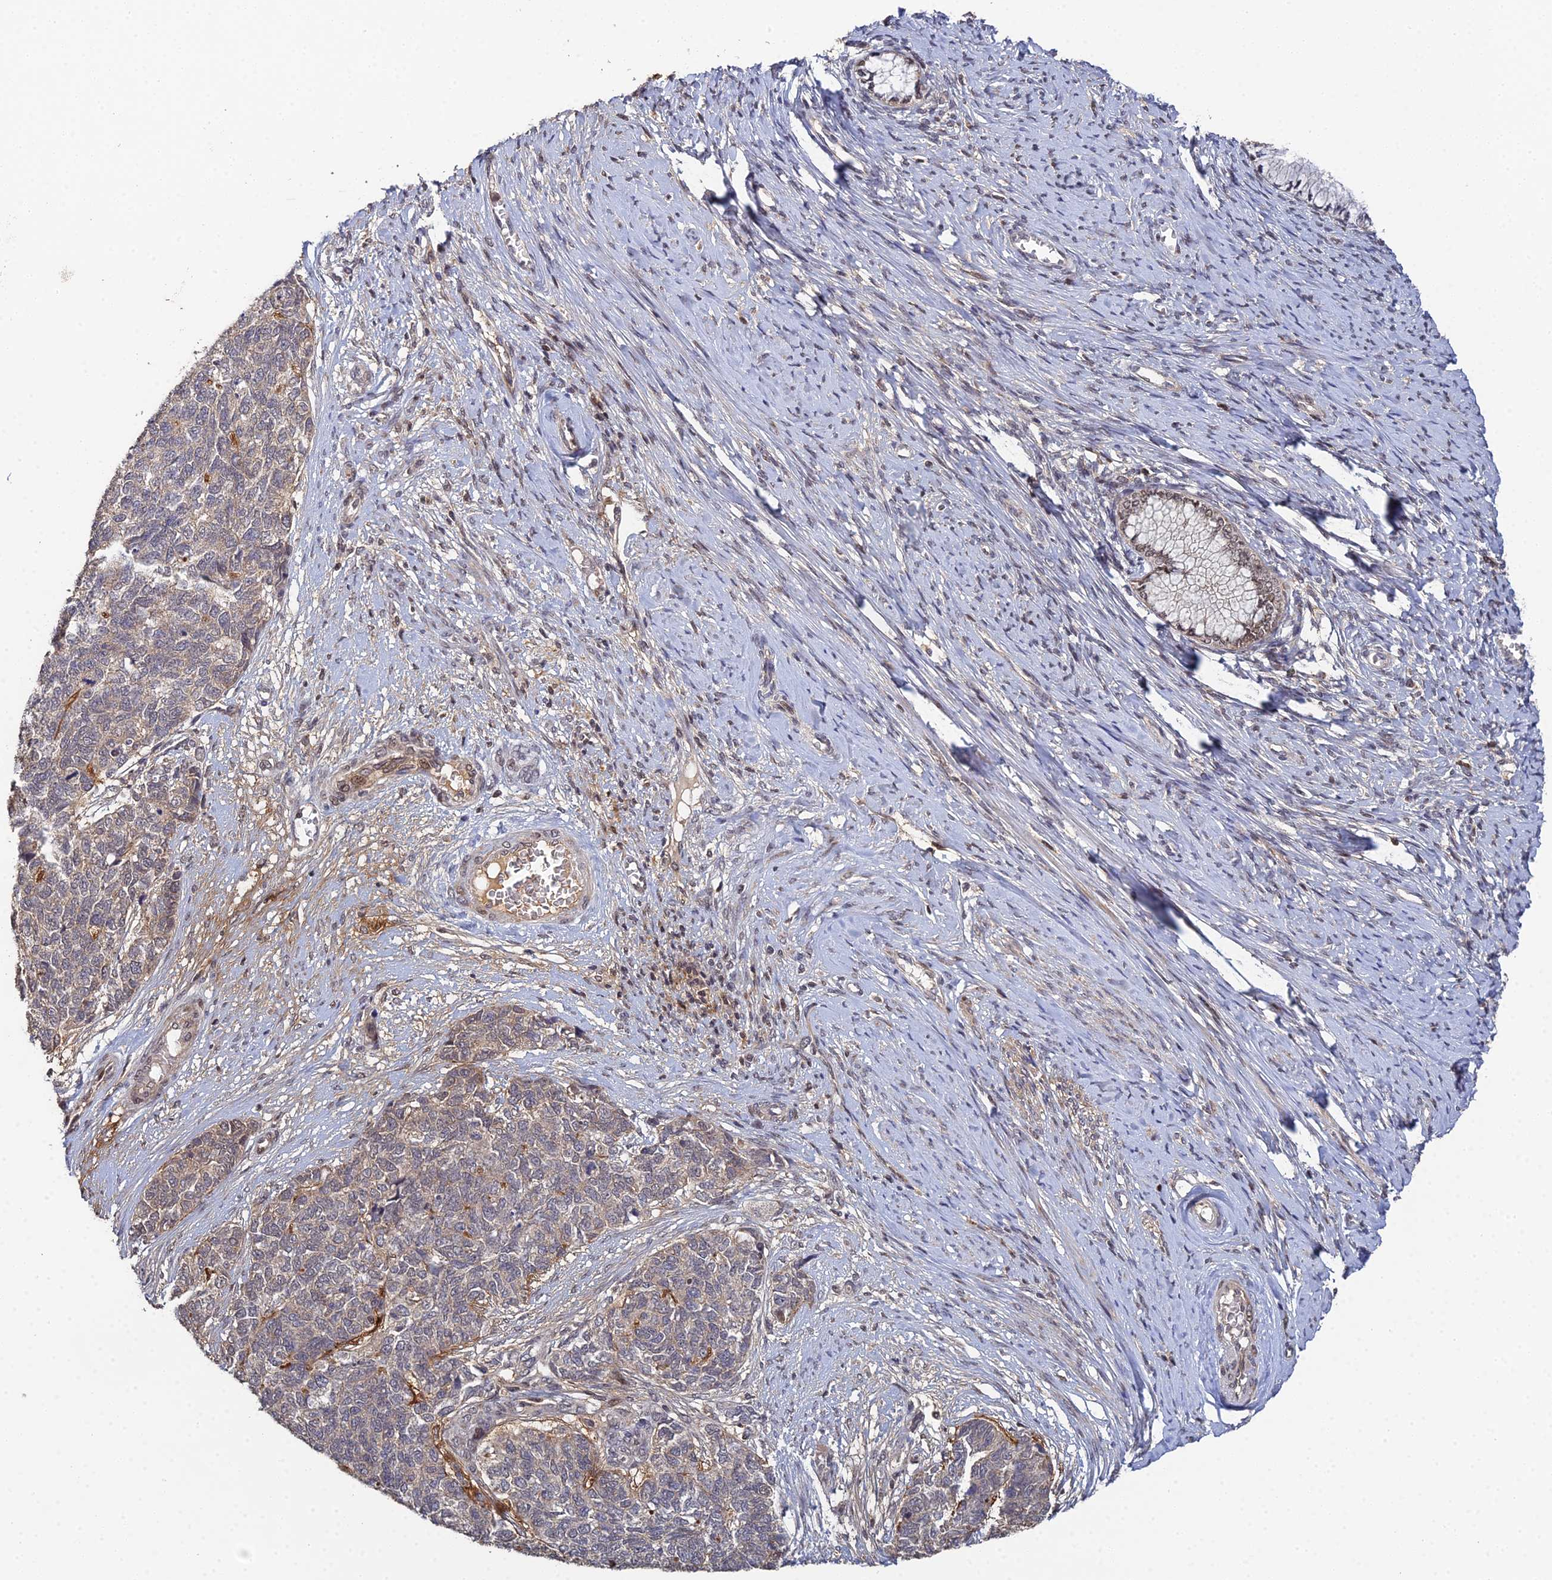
{"staining": {"intensity": "negative", "quantity": "none", "location": "none"}, "tissue": "cervical cancer", "cell_type": "Tumor cells", "image_type": "cancer", "snomed": [{"axis": "morphology", "description": "Squamous cell carcinoma, NOS"}, {"axis": "topography", "description": "Cervix"}], "caption": "Immunohistochemistry (IHC) photomicrograph of neoplastic tissue: squamous cell carcinoma (cervical) stained with DAB (3,3'-diaminobenzidine) demonstrates no significant protein positivity in tumor cells.", "gene": "ERCC5", "patient": {"sex": "female", "age": 63}}